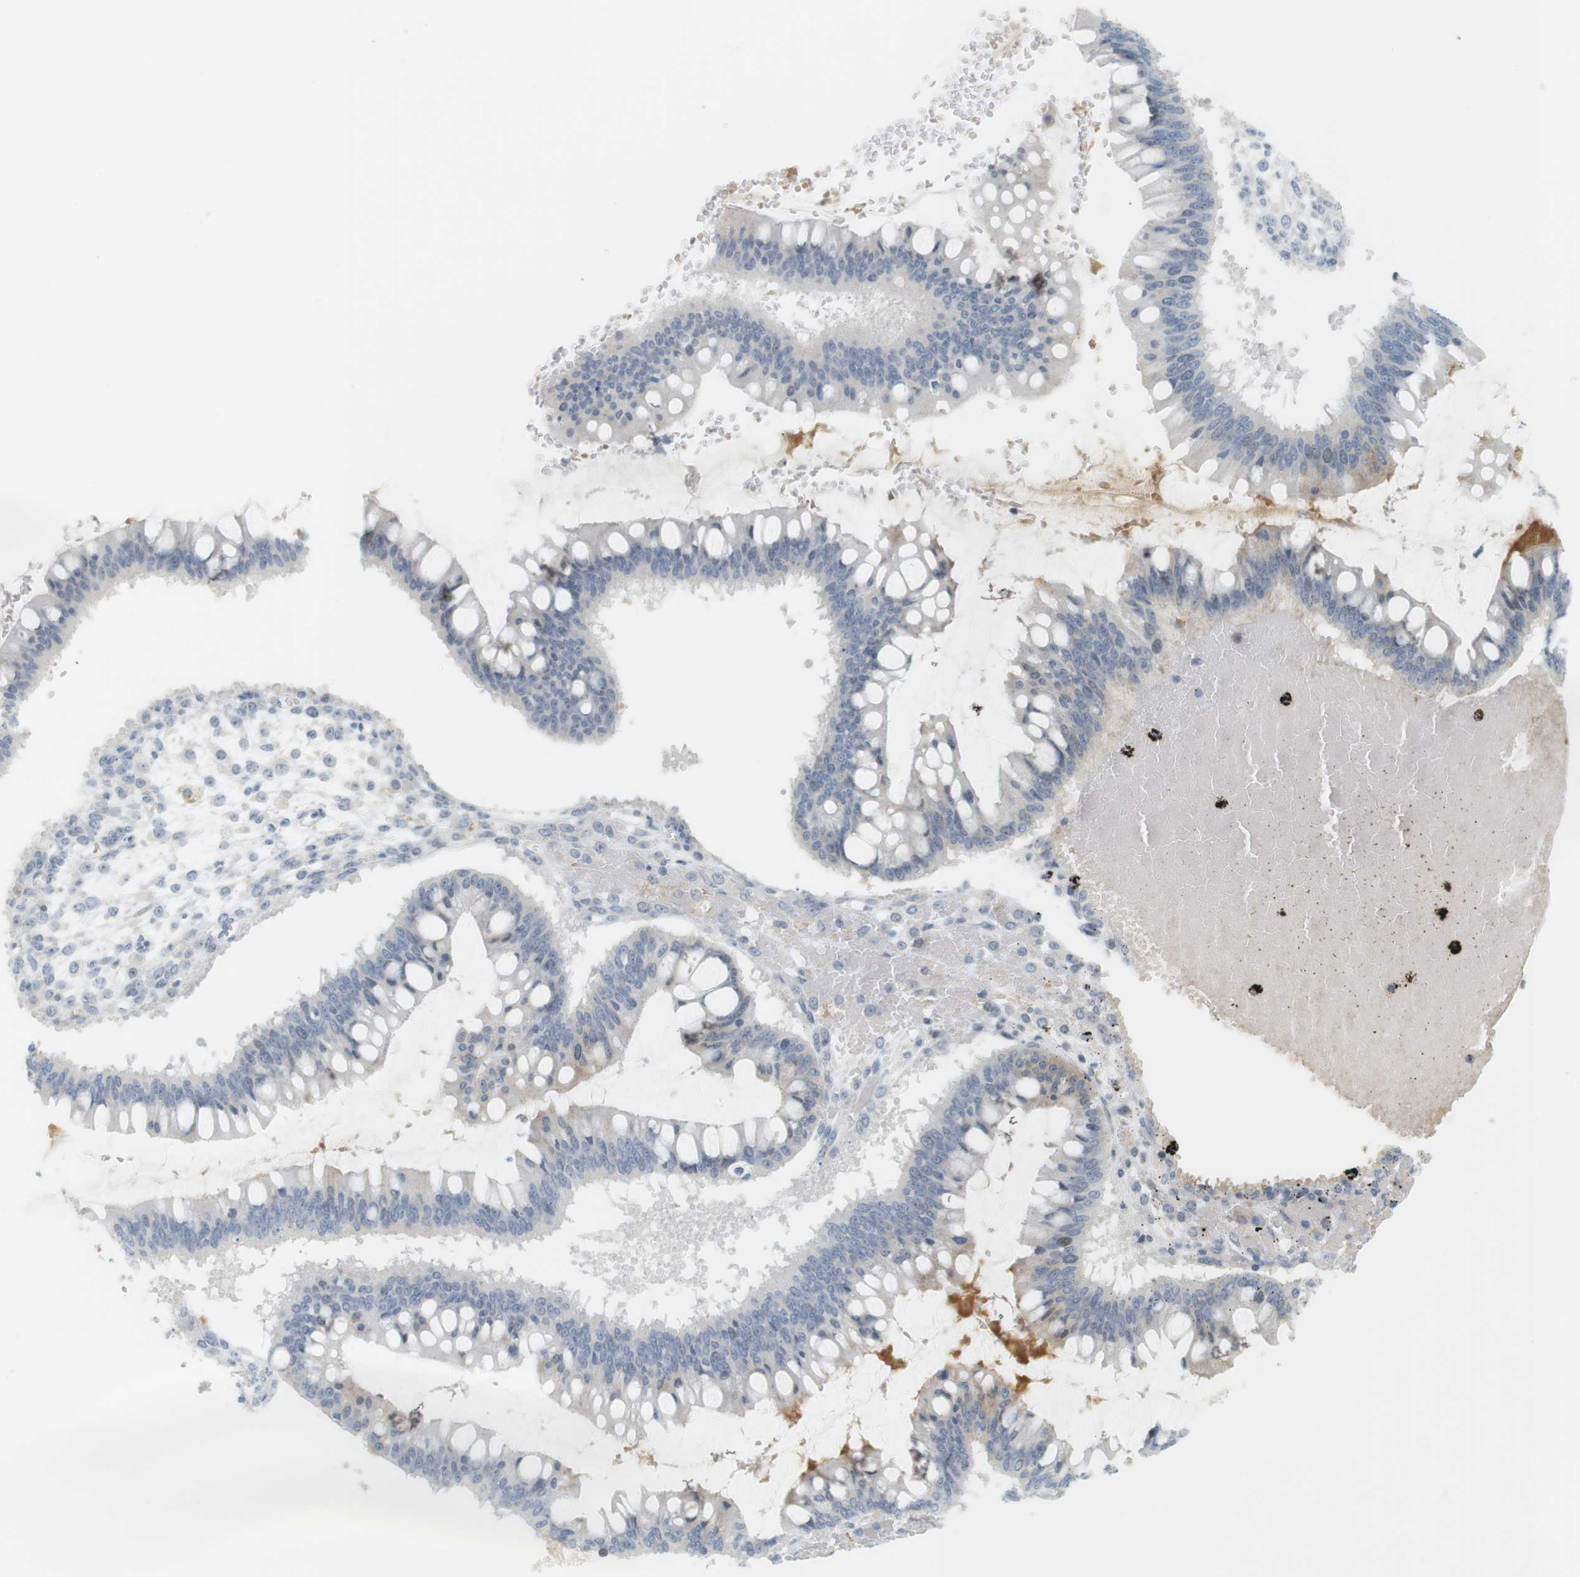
{"staining": {"intensity": "negative", "quantity": "none", "location": "none"}, "tissue": "ovarian cancer", "cell_type": "Tumor cells", "image_type": "cancer", "snomed": [{"axis": "morphology", "description": "Cystadenocarcinoma, mucinous, NOS"}, {"axis": "topography", "description": "Ovary"}], "caption": "DAB (3,3'-diaminobenzidine) immunohistochemical staining of mucinous cystadenocarcinoma (ovarian) displays no significant positivity in tumor cells.", "gene": "DMC1", "patient": {"sex": "female", "age": 73}}